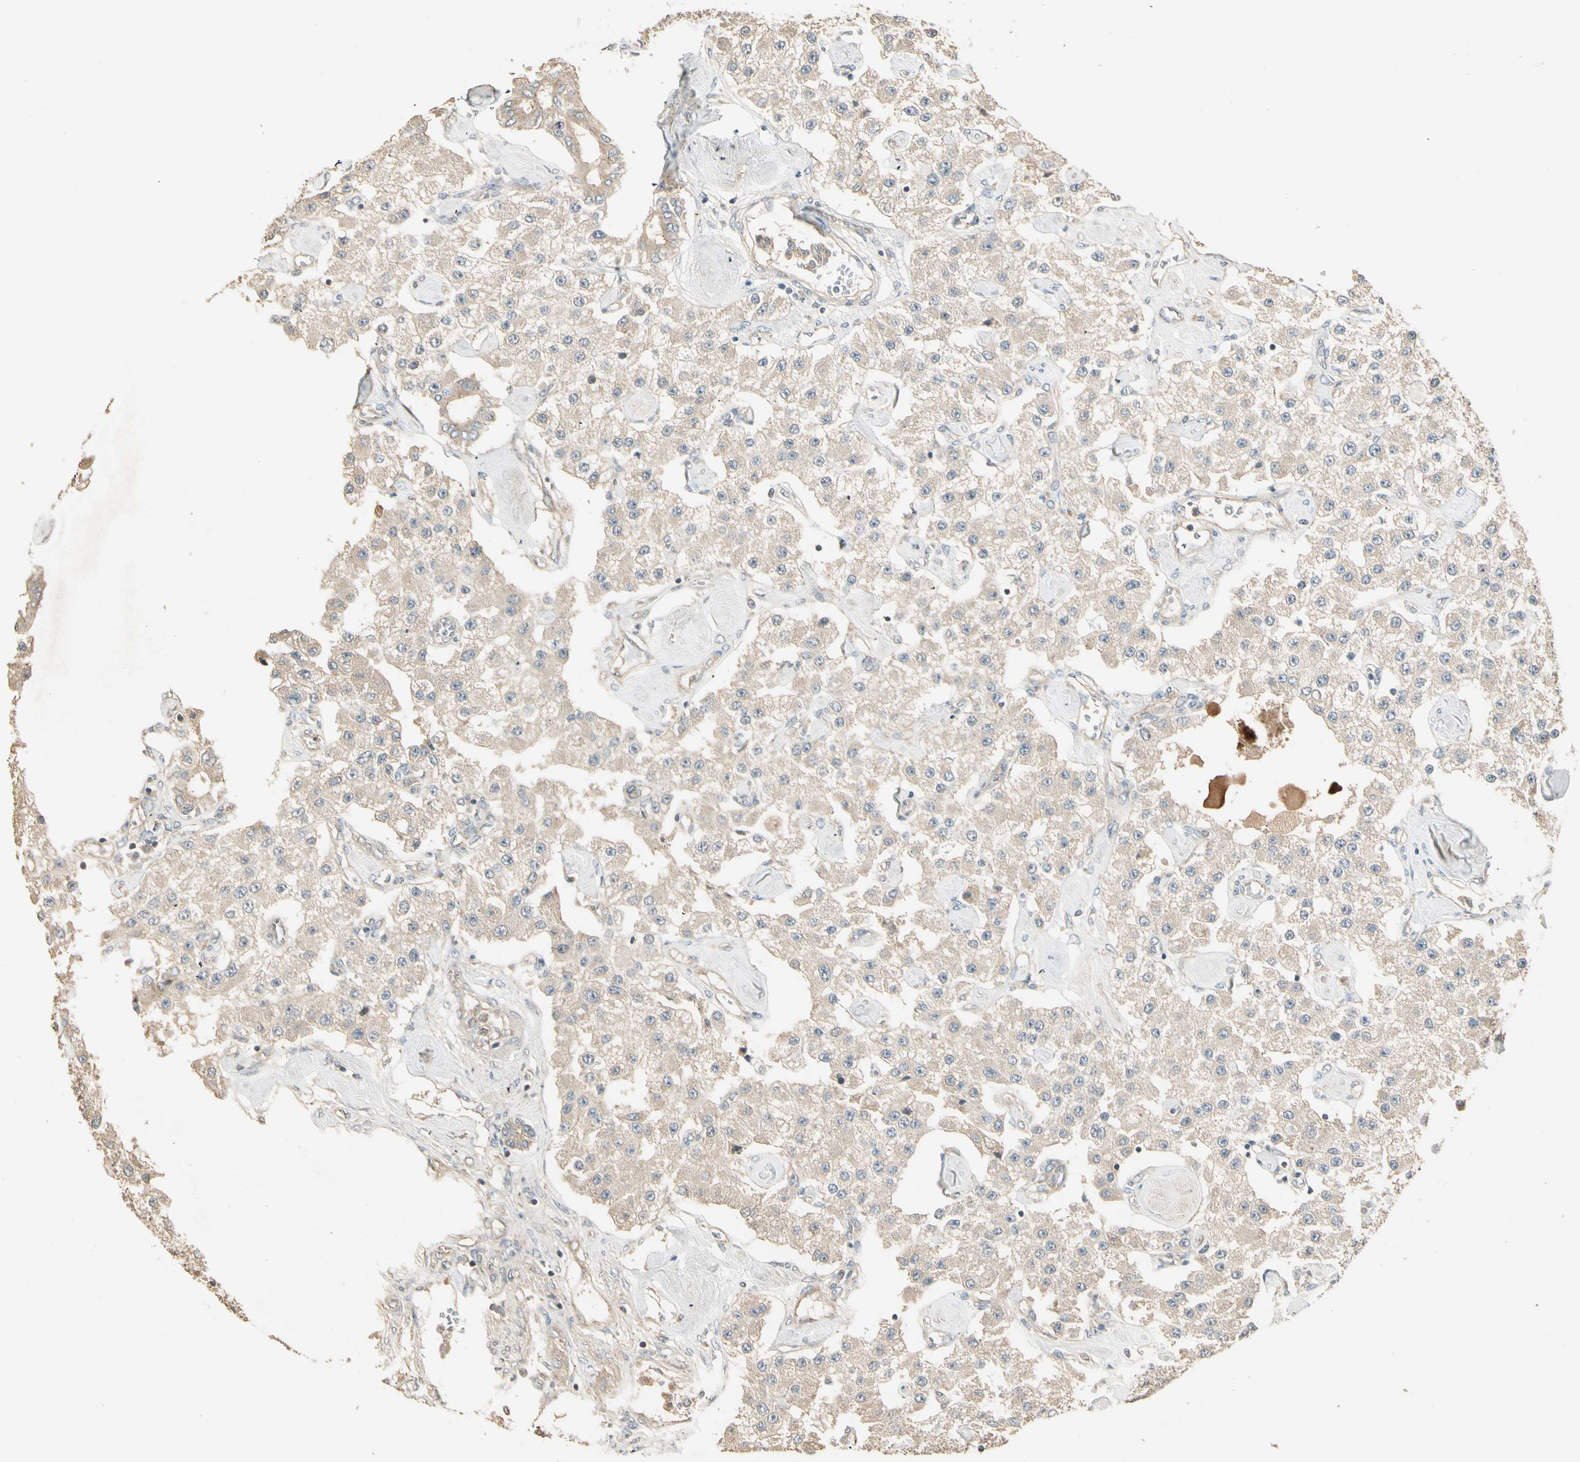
{"staining": {"intensity": "weak", "quantity": ">75%", "location": "cytoplasmic/membranous"}, "tissue": "carcinoid", "cell_type": "Tumor cells", "image_type": "cancer", "snomed": [{"axis": "morphology", "description": "Carcinoid, malignant, NOS"}, {"axis": "topography", "description": "Pancreas"}], "caption": "Tumor cells reveal weak cytoplasmic/membranous expression in about >75% of cells in malignant carcinoid. The staining was performed using DAB (3,3'-diaminobenzidine), with brown indicating positive protein expression. Nuclei are stained blue with hematoxylin.", "gene": "TNFRSF21", "patient": {"sex": "male", "age": 41}}